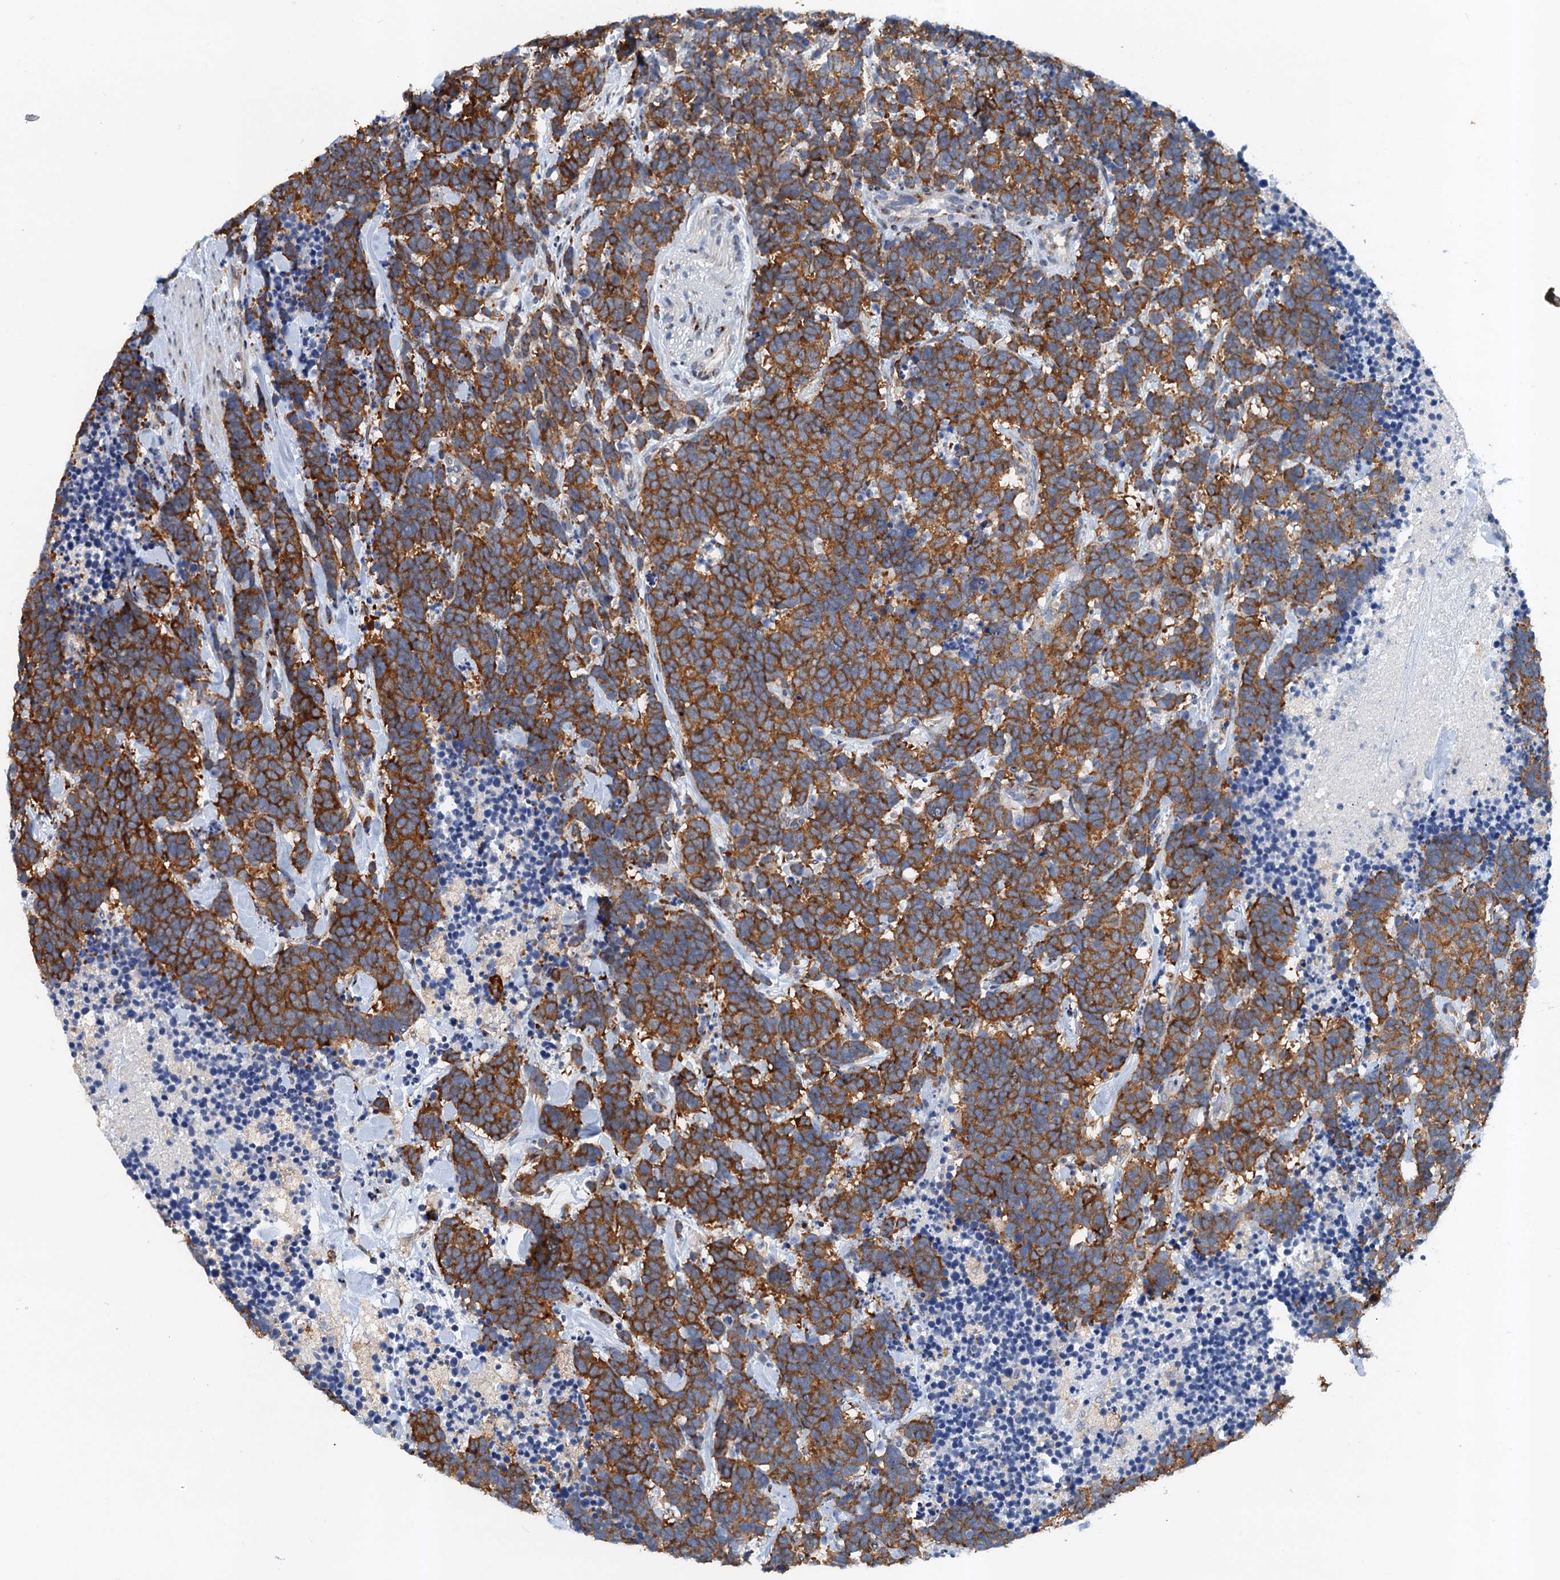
{"staining": {"intensity": "strong", "quantity": ">75%", "location": "cytoplasmic/membranous"}, "tissue": "carcinoid", "cell_type": "Tumor cells", "image_type": "cancer", "snomed": [{"axis": "morphology", "description": "Carcinoma, NOS"}, {"axis": "morphology", "description": "Carcinoid, malignant, NOS"}, {"axis": "topography", "description": "Prostate"}], "caption": "Brown immunohistochemical staining in carcinoid (malignant) demonstrates strong cytoplasmic/membranous expression in approximately >75% of tumor cells.", "gene": "NBEA", "patient": {"sex": "male", "age": 57}}